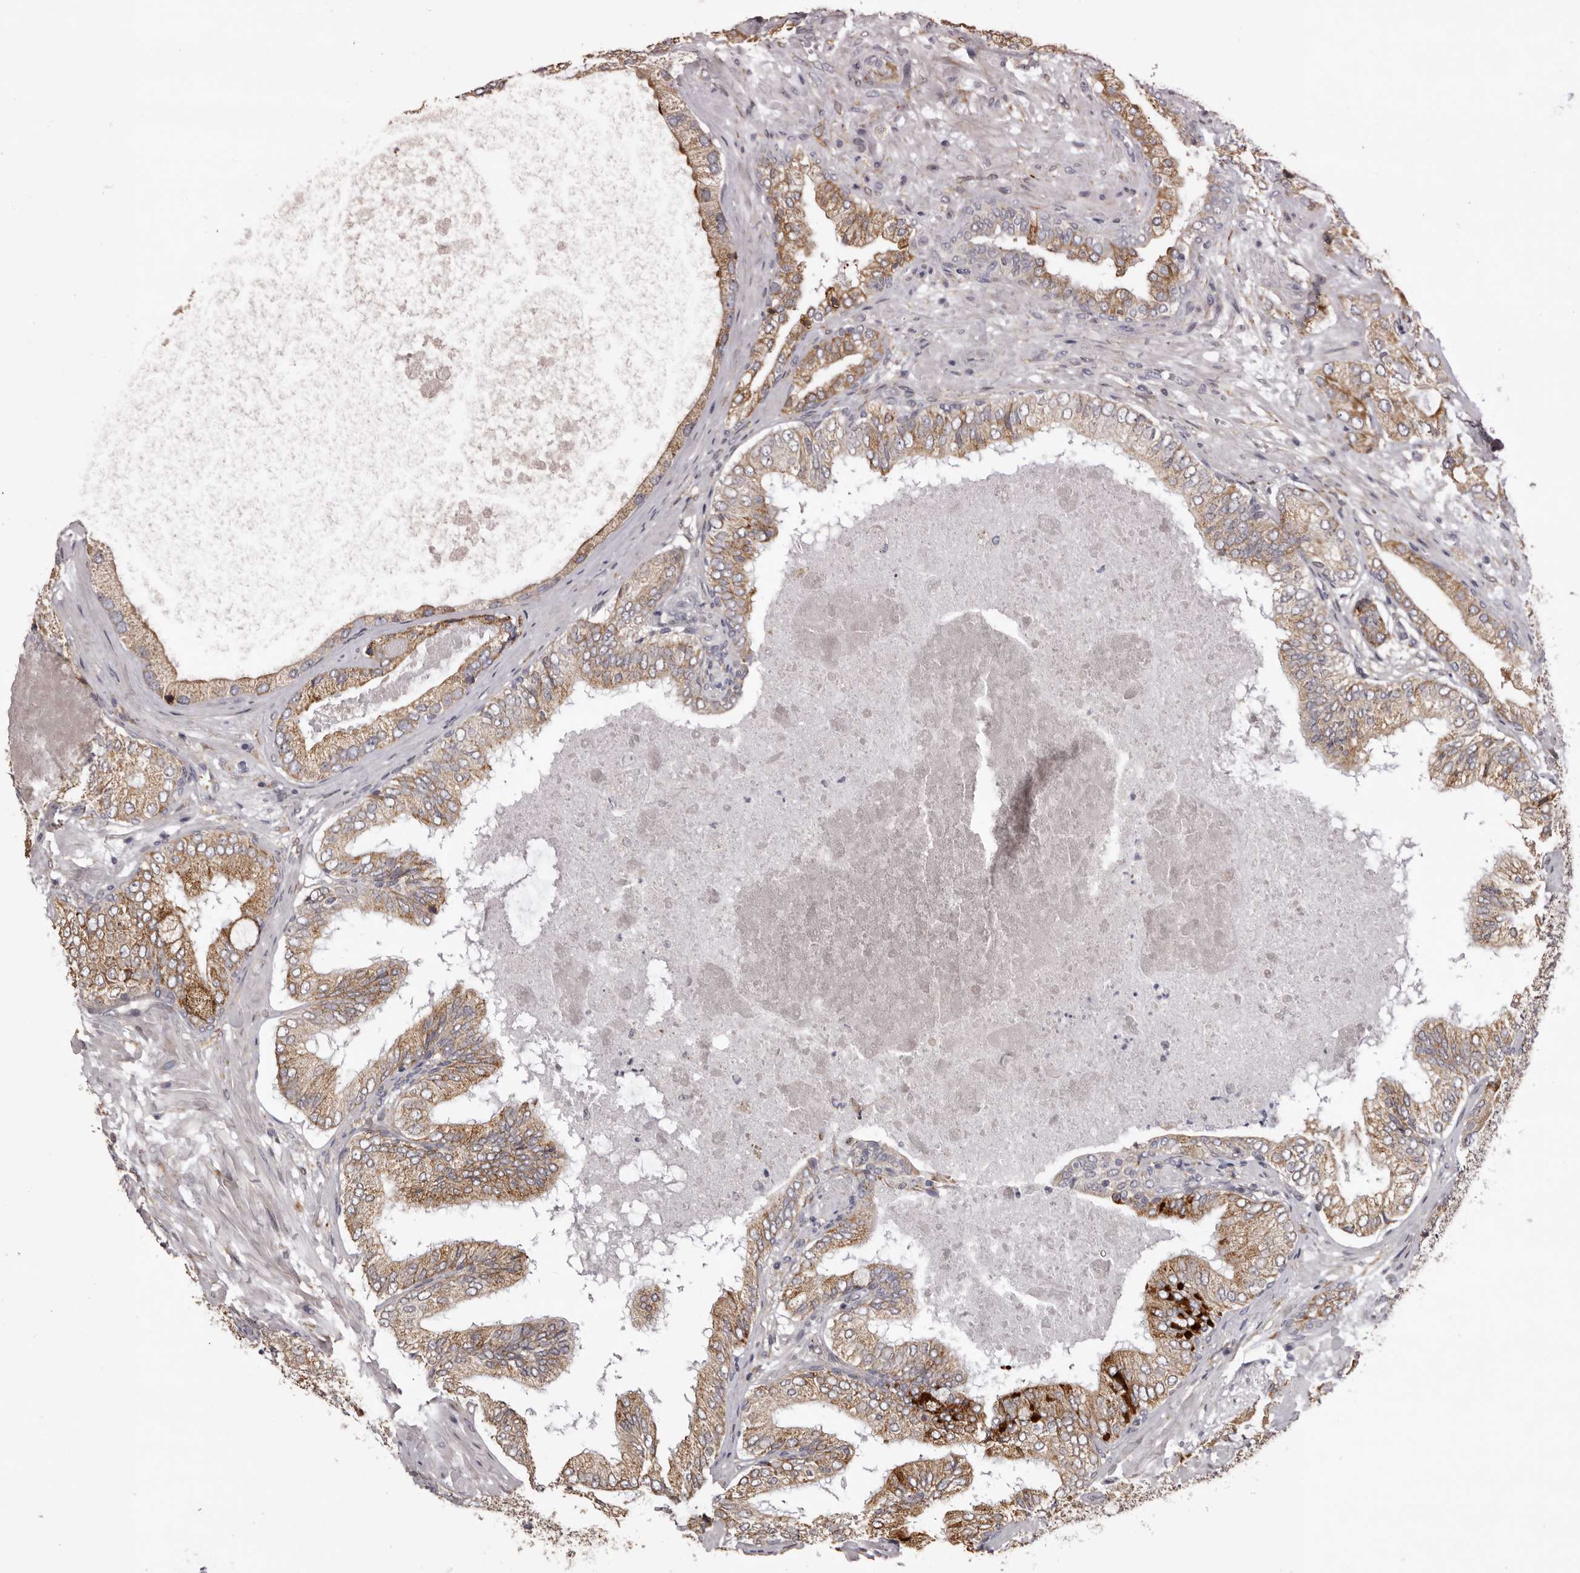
{"staining": {"intensity": "moderate", "quantity": ">75%", "location": "cytoplasmic/membranous"}, "tissue": "prostate cancer", "cell_type": "Tumor cells", "image_type": "cancer", "snomed": [{"axis": "morphology", "description": "Normal tissue, NOS"}, {"axis": "morphology", "description": "Adenocarcinoma, High grade"}, {"axis": "topography", "description": "Prostate"}, {"axis": "topography", "description": "Peripheral nerve tissue"}], "caption": "Immunohistochemistry (IHC) micrograph of prostate adenocarcinoma (high-grade) stained for a protein (brown), which exhibits medium levels of moderate cytoplasmic/membranous expression in approximately >75% of tumor cells.", "gene": "PIGX", "patient": {"sex": "male", "age": 59}}